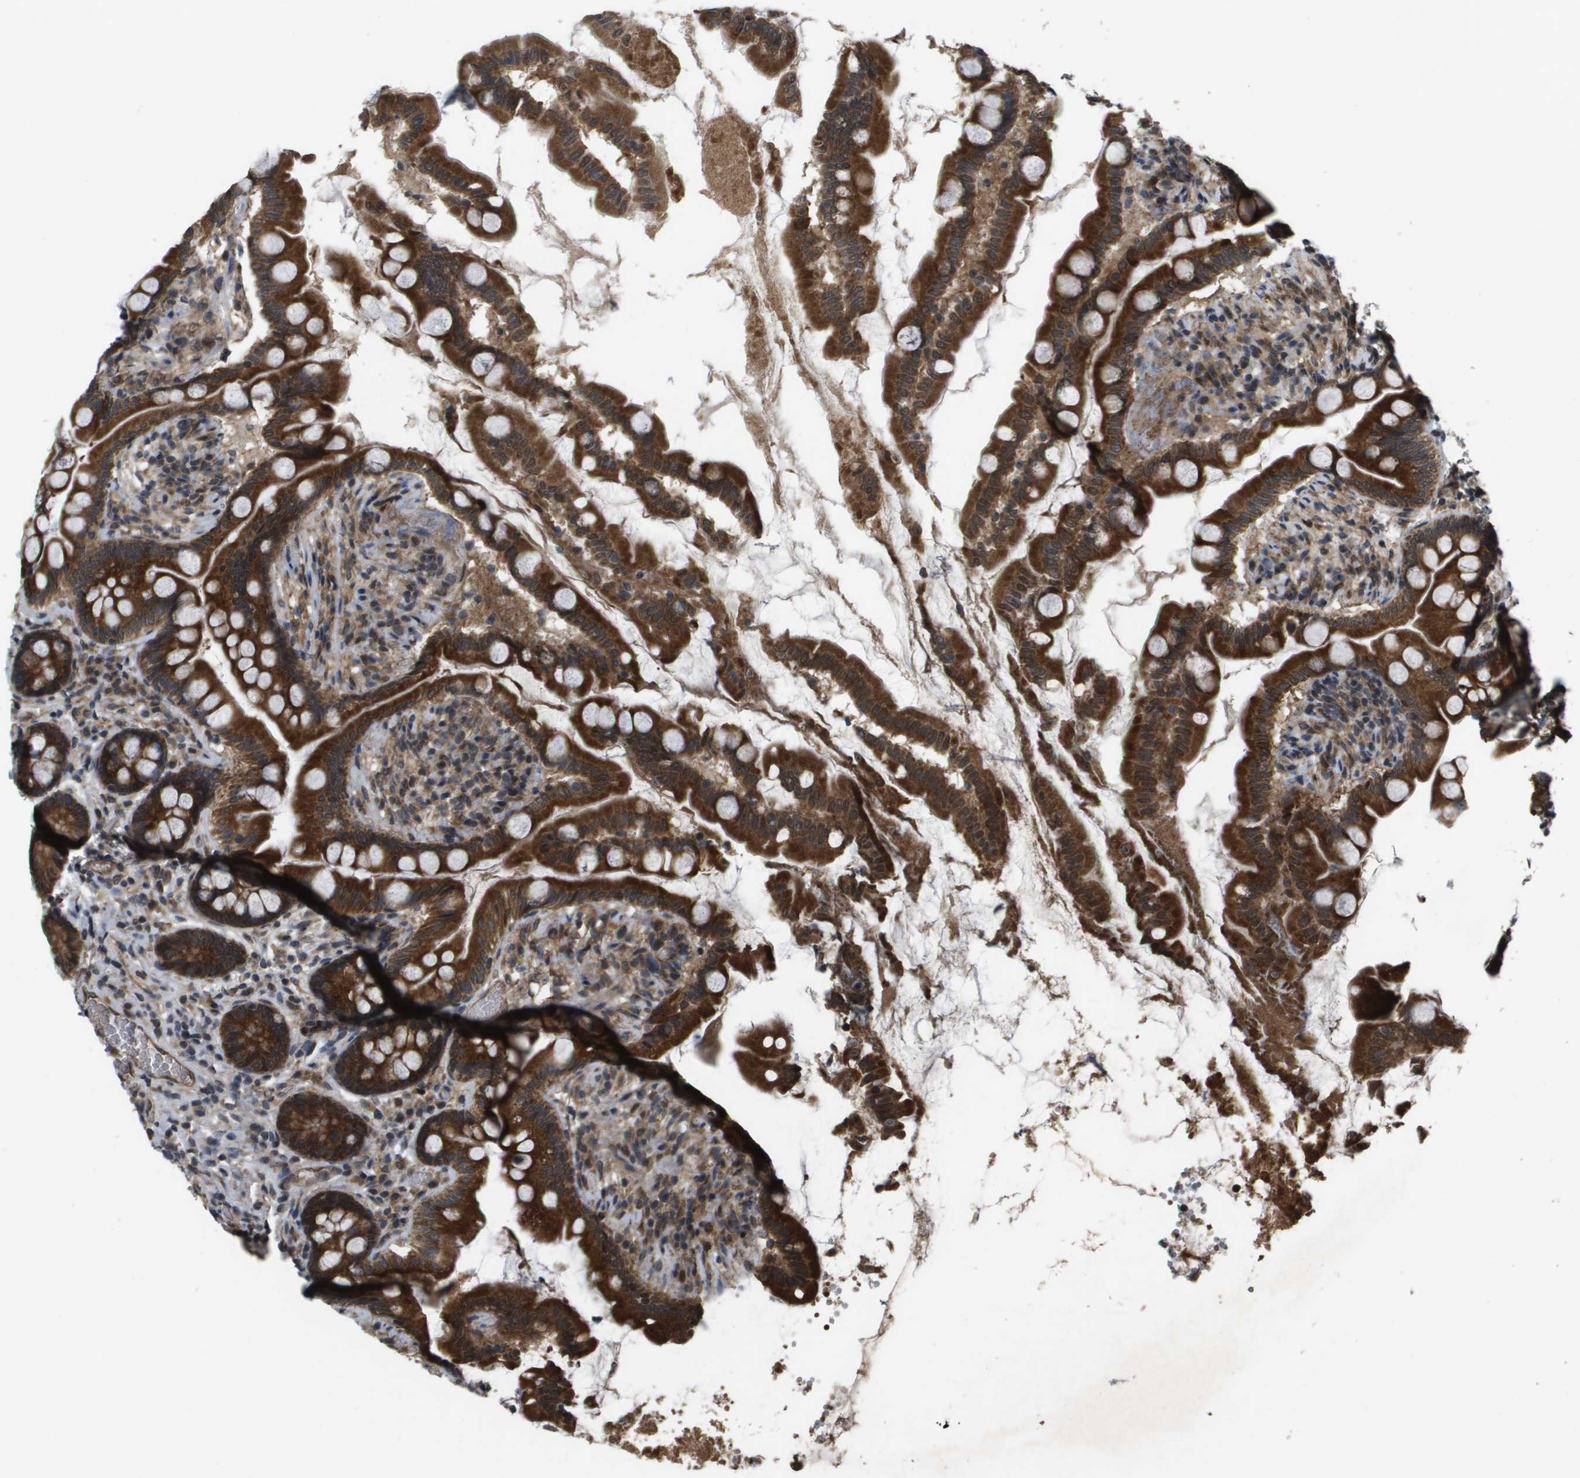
{"staining": {"intensity": "strong", "quantity": ">75%", "location": "cytoplasmic/membranous"}, "tissue": "small intestine", "cell_type": "Glandular cells", "image_type": "normal", "snomed": [{"axis": "morphology", "description": "Normal tissue, NOS"}, {"axis": "topography", "description": "Small intestine"}], "caption": "Unremarkable small intestine exhibits strong cytoplasmic/membranous positivity in approximately >75% of glandular cells, visualized by immunohistochemistry.", "gene": "SPTLC1", "patient": {"sex": "female", "age": 56}}